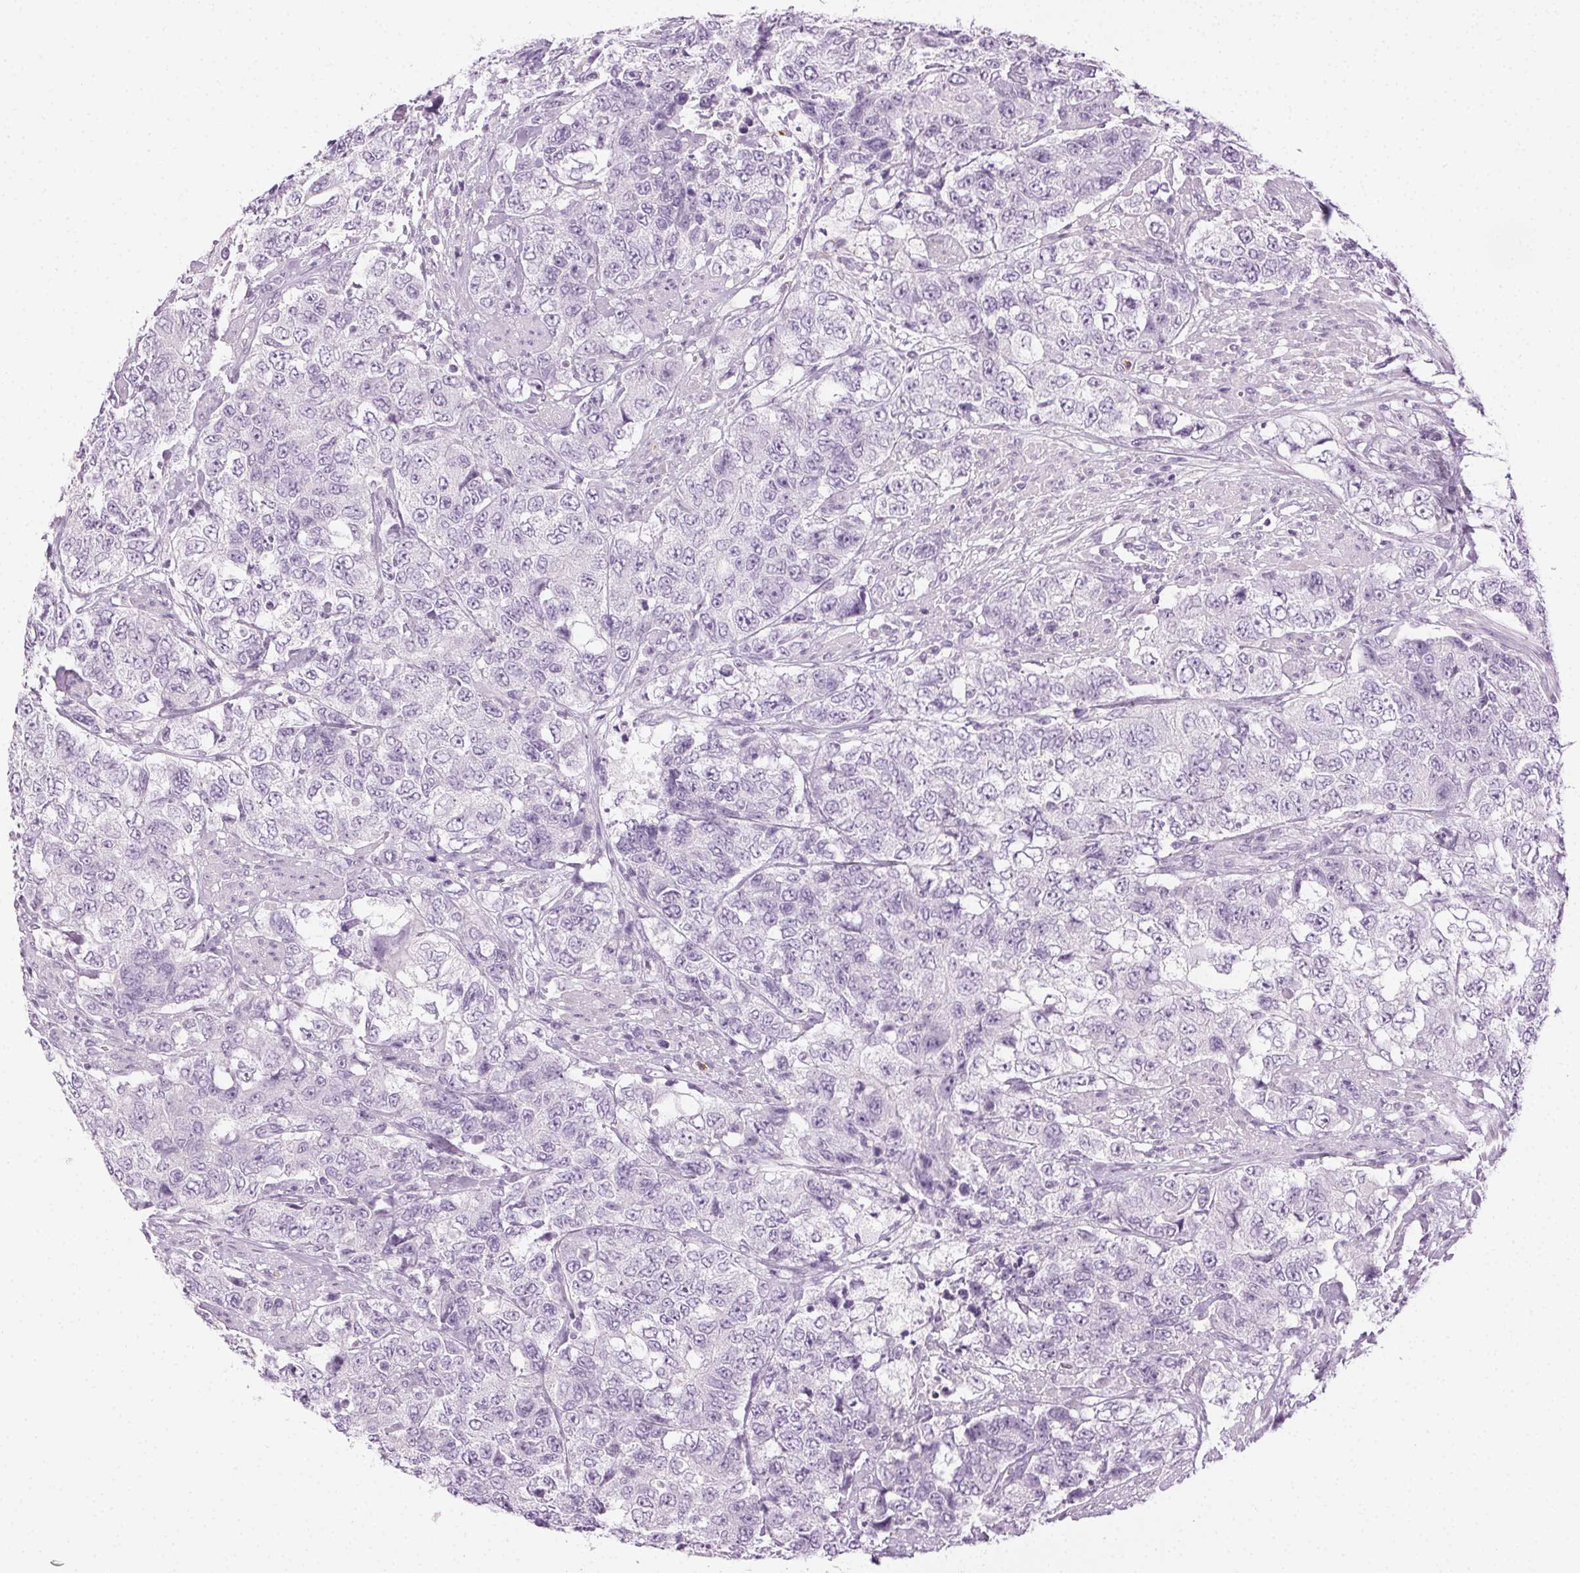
{"staining": {"intensity": "negative", "quantity": "none", "location": "none"}, "tissue": "urothelial cancer", "cell_type": "Tumor cells", "image_type": "cancer", "snomed": [{"axis": "morphology", "description": "Urothelial carcinoma, High grade"}, {"axis": "topography", "description": "Urinary bladder"}], "caption": "The histopathology image demonstrates no significant expression in tumor cells of high-grade urothelial carcinoma. Nuclei are stained in blue.", "gene": "MPO", "patient": {"sex": "female", "age": 78}}